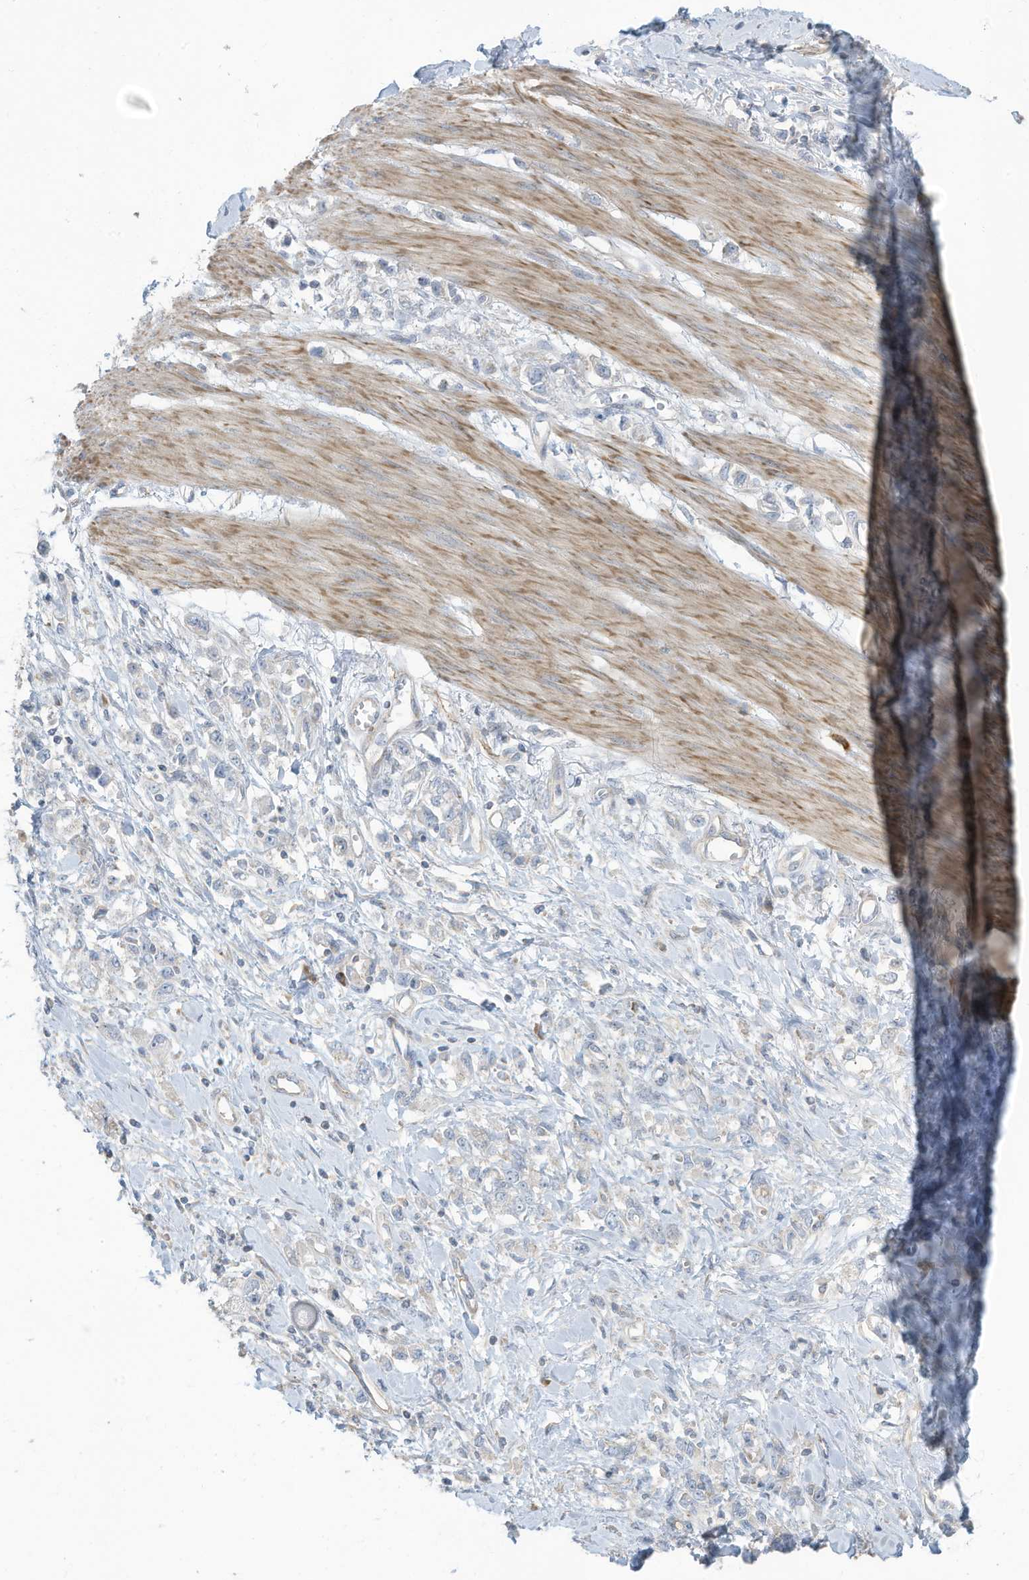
{"staining": {"intensity": "negative", "quantity": "none", "location": "none"}, "tissue": "stomach cancer", "cell_type": "Tumor cells", "image_type": "cancer", "snomed": [{"axis": "morphology", "description": "Adenocarcinoma, NOS"}, {"axis": "topography", "description": "Stomach"}], "caption": "There is no significant positivity in tumor cells of stomach adenocarcinoma.", "gene": "GTPBP2", "patient": {"sex": "female", "age": 76}}